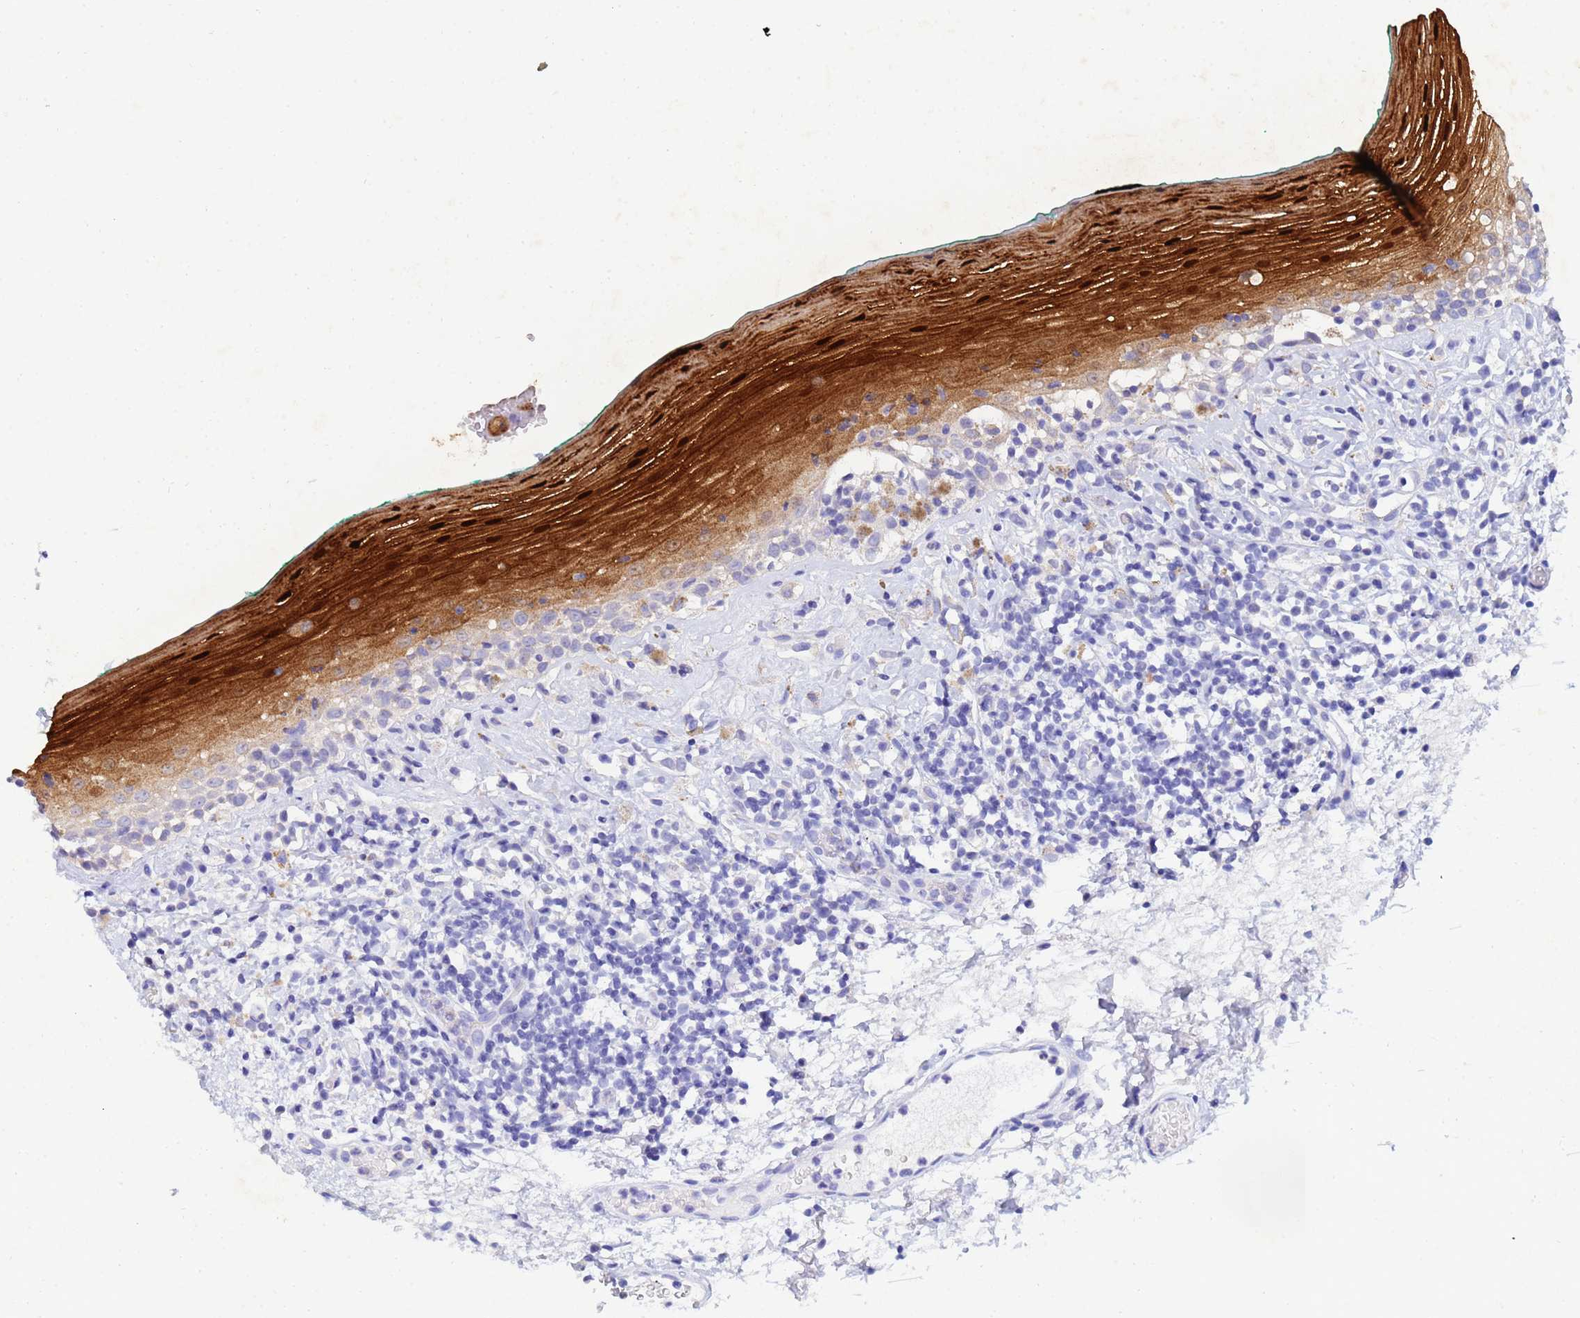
{"staining": {"intensity": "strong", "quantity": "<25%", "location": "cytoplasmic/membranous,nuclear"}, "tissue": "oral mucosa", "cell_type": "Squamous epithelial cells", "image_type": "normal", "snomed": [{"axis": "morphology", "description": "Normal tissue, NOS"}, {"axis": "topography", "description": "Oral tissue"}], "caption": "Brown immunohistochemical staining in normal human oral mucosa exhibits strong cytoplasmic/membranous,nuclear staining in approximately <25% of squamous epithelial cells. (Brightfield microscopy of DAB IHC at high magnification).", "gene": "CSTB", "patient": {"sex": "female", "age": 83}}